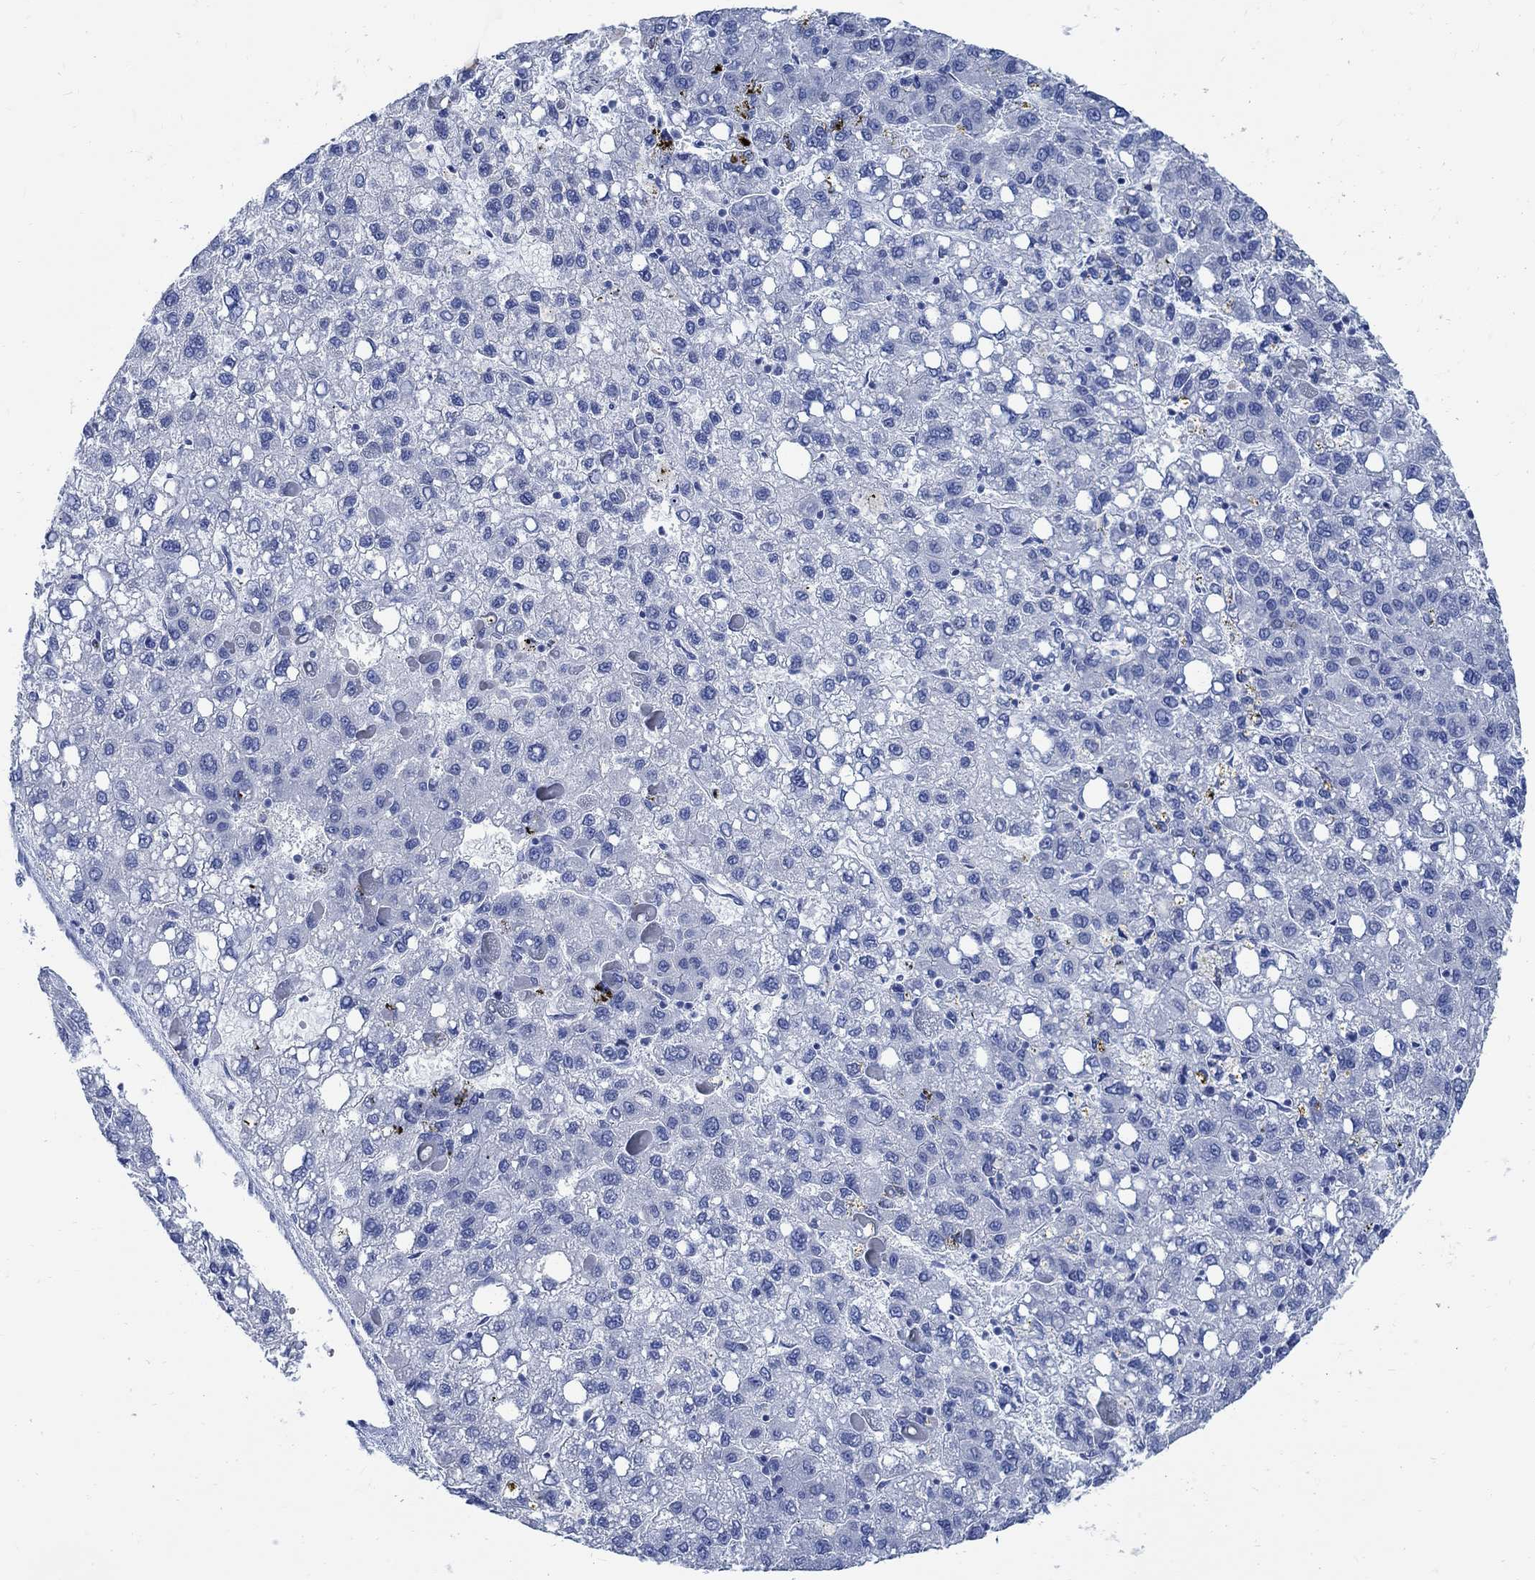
{"staining": {"intensity": "negative", "quantity": "none", "location": "none"}, "tissue": "liver cancer", "cell_type": "Tumor cells", "image_type": "cancer", "snomed": [{"axis": "morphology", "description": "Carcinoma, Hepatocellular, NOS"}, {"axis": "topography", "description": "Liver"}], "caption": "An immunohistochemistry (IHC) image of hepatocellular carcinoma (liver) is shown. There is no staining in tumor cells of hepatocellular carcinoma (liver). Brightfield microscopy of immunohistochemistry (IHC) stained with DAB (3,3'-diaminobenzidine) (brown) and hematoxylin (blue), captured at high magnification.", "gene": "CAMK2N1", "patient": {"sex": "female", "age": 82}}